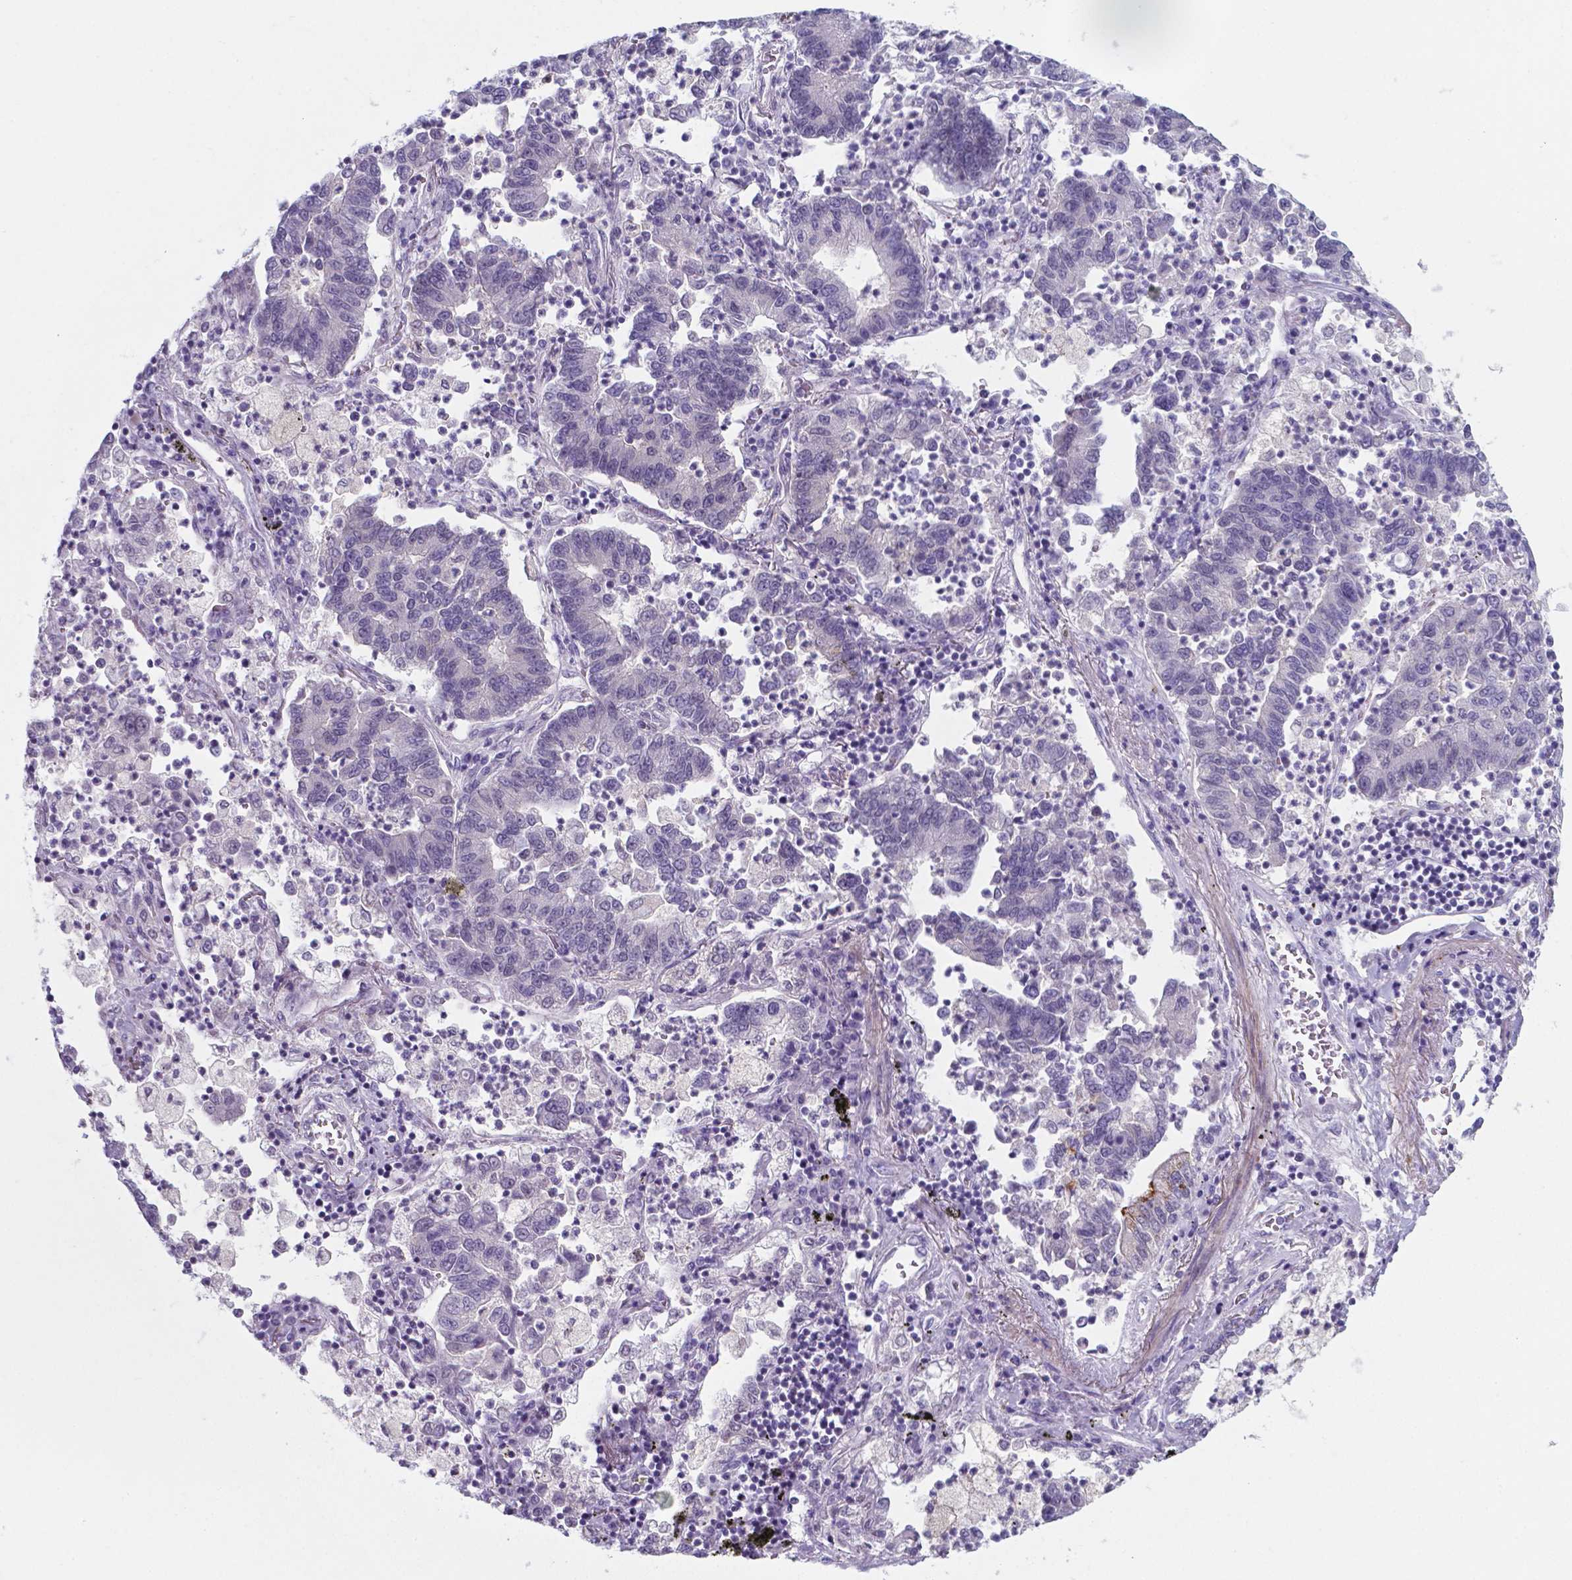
{"staining": {"intensity": "negative", "quantity": "none", "location": "none"}, "tissue": "lung cancer", "cell_type": "Tumor cells", "image_type": "cancer", "snomed": [{"axis": "morphology", "description": "Adenocarcinoma, NOS"}, {"axis": "topography", "description": "Lung"}], "caption": "A photomicrograph of lung cancer stained for a protein displays no brown staining in tumor cells.", "gene": "AP5B1", "patient": {"sex": "female", "age": 57}}